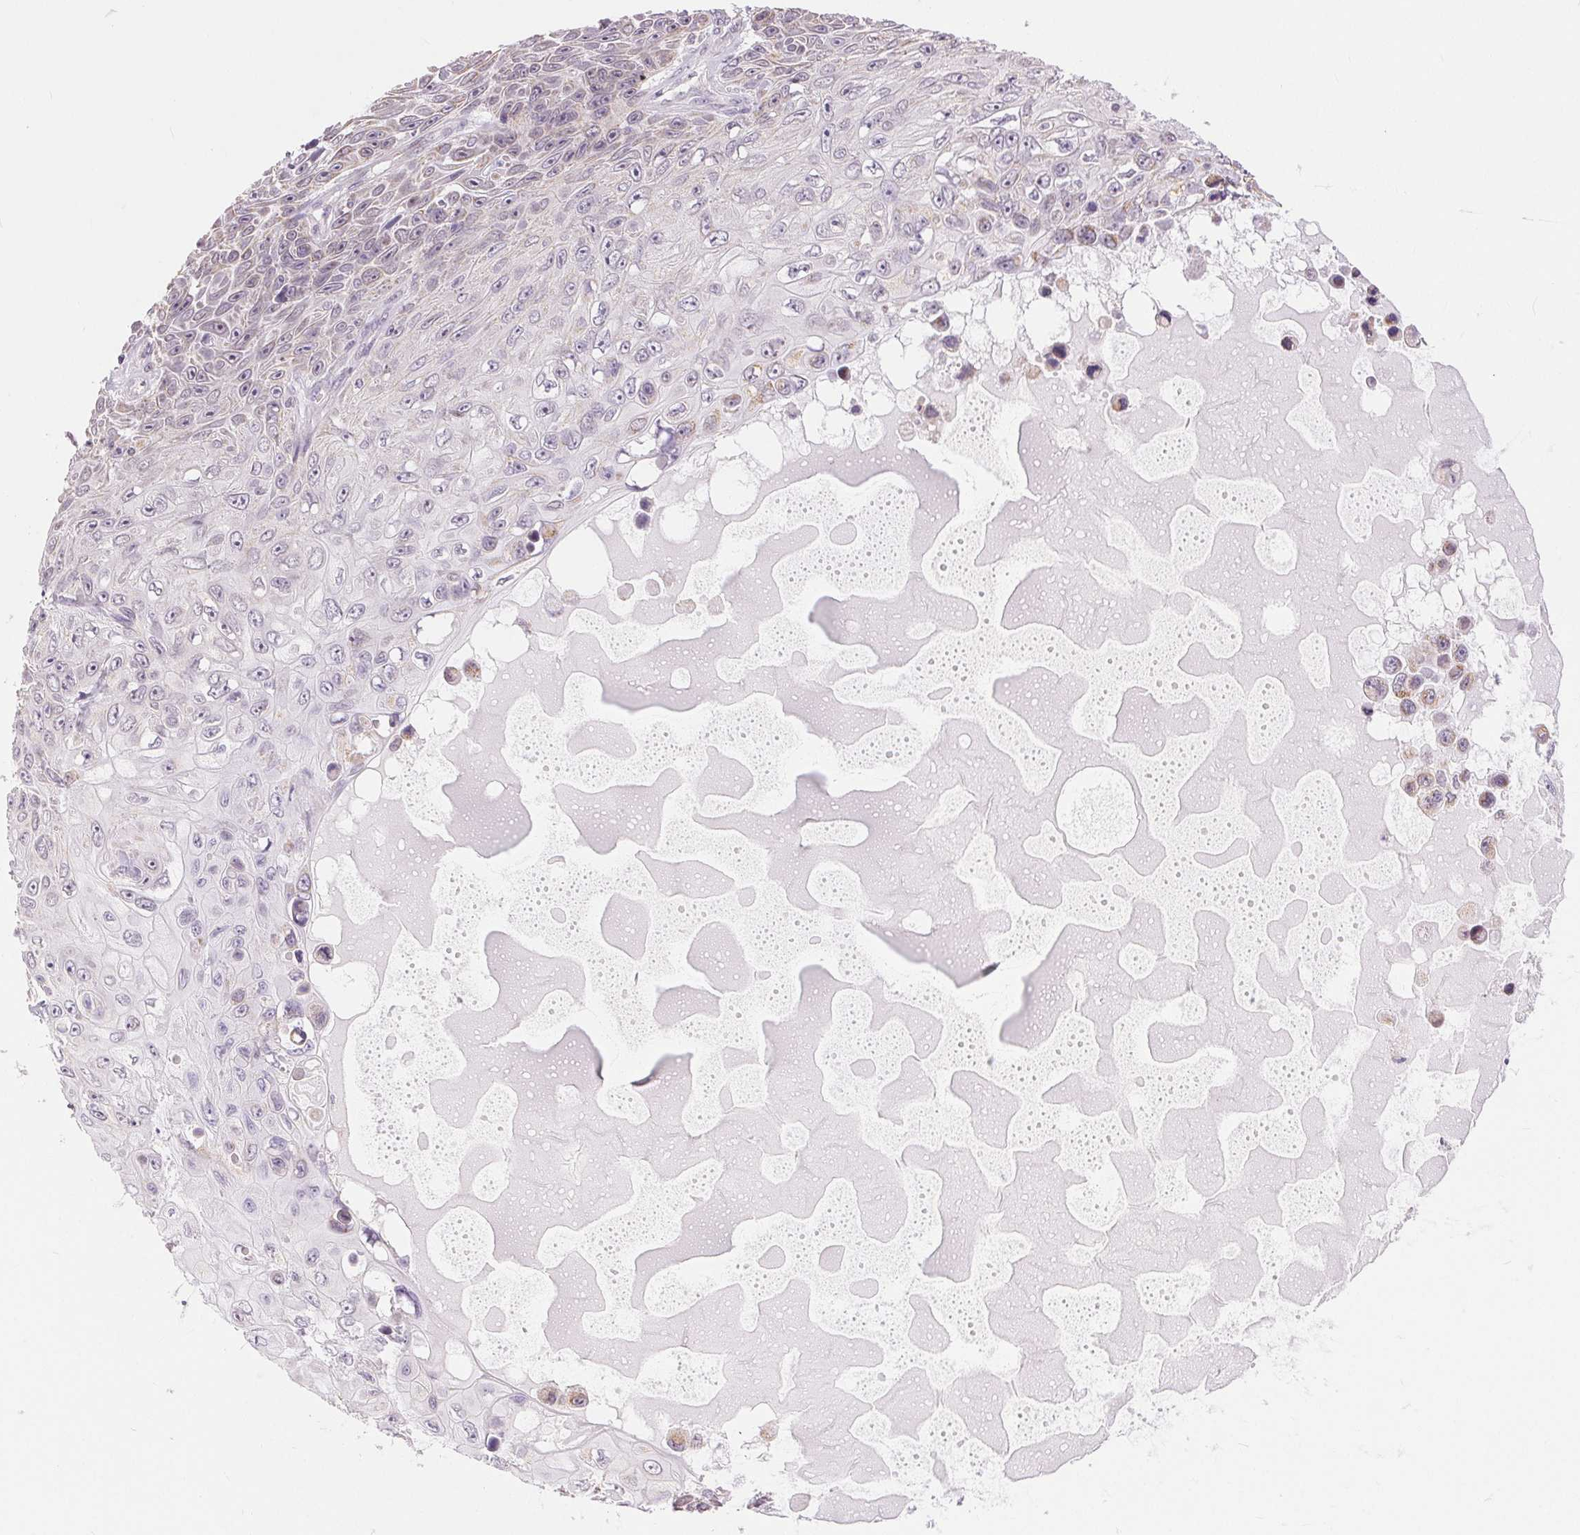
{"staining": {"intensity": "negative", "quantity": "none", "location": "none"}, "tissue": "skin cancer", "cell_type": "Tumor cells", "image_type": "cancer", "snomed": [{"axis": "morphology", "description": "Squamous cell carcinoma, NOS"}, {"axis": "topography", "description": "Skin"}], "caption": "IHC micrograph of human skin cancer stained for a protein (brown), which displays no expression in tumor cells.", "gene": "POU2F2", "patient": {"sex": "male", "age": 82}}